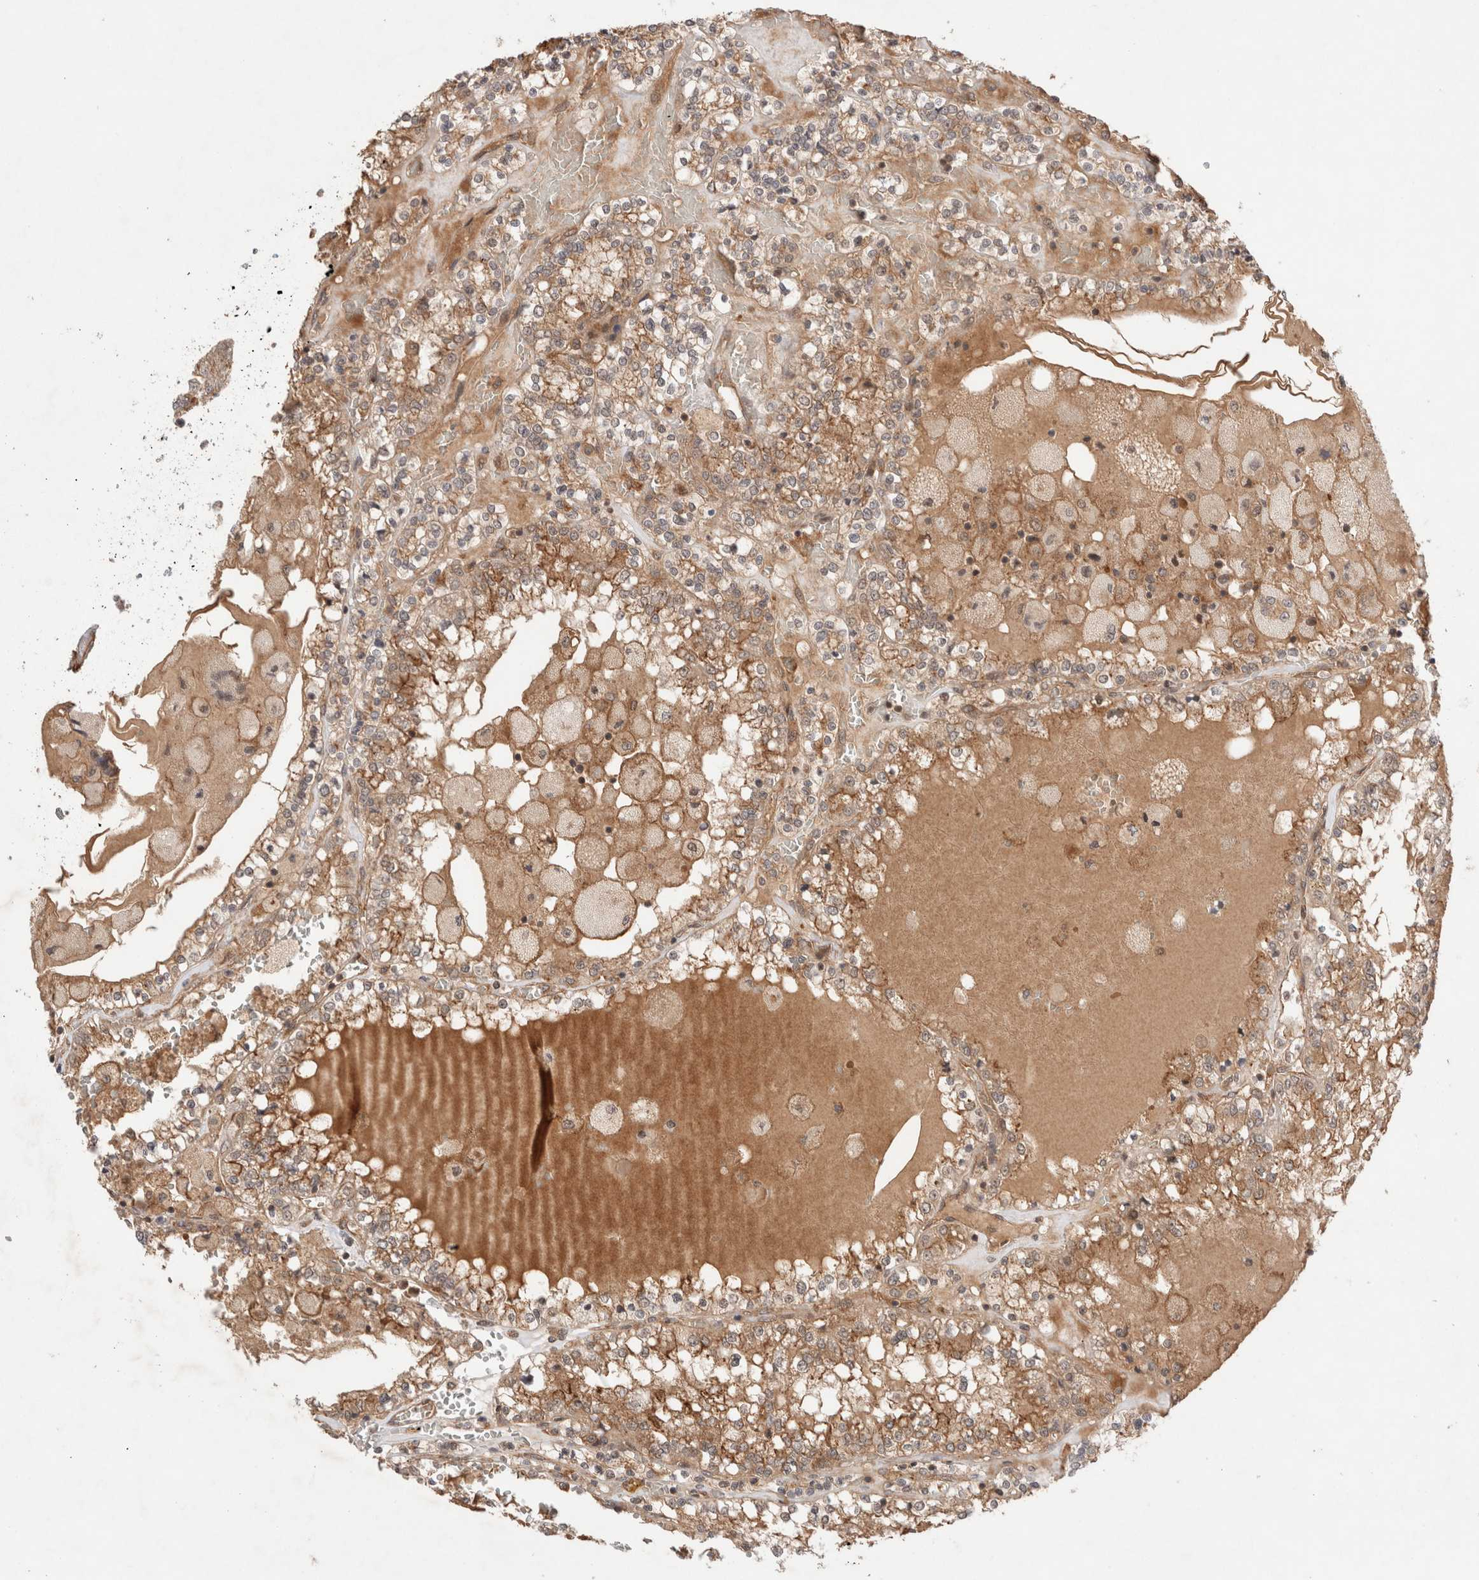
{"staining": {"intensity": "moderate", "quantity": ">75%", "location": "cytoplasmic/membranous"}, "tissue": "renal cancer", "cell_type": "Tumor cells", "image_type": "cancer", "snomed": [{"axis": "morphology", "description": "Adenocarcinoma, NOS"}, {"axis": "topography", "description": "Kidney"}], "caption": "Renal cancer stained with a brown dye exhibits moderate cytoplasmic/membranous positive expression in about >75% of tumor cells.", "gene": "SIKE1", "patient": {"sex": "female", "age": 56}}